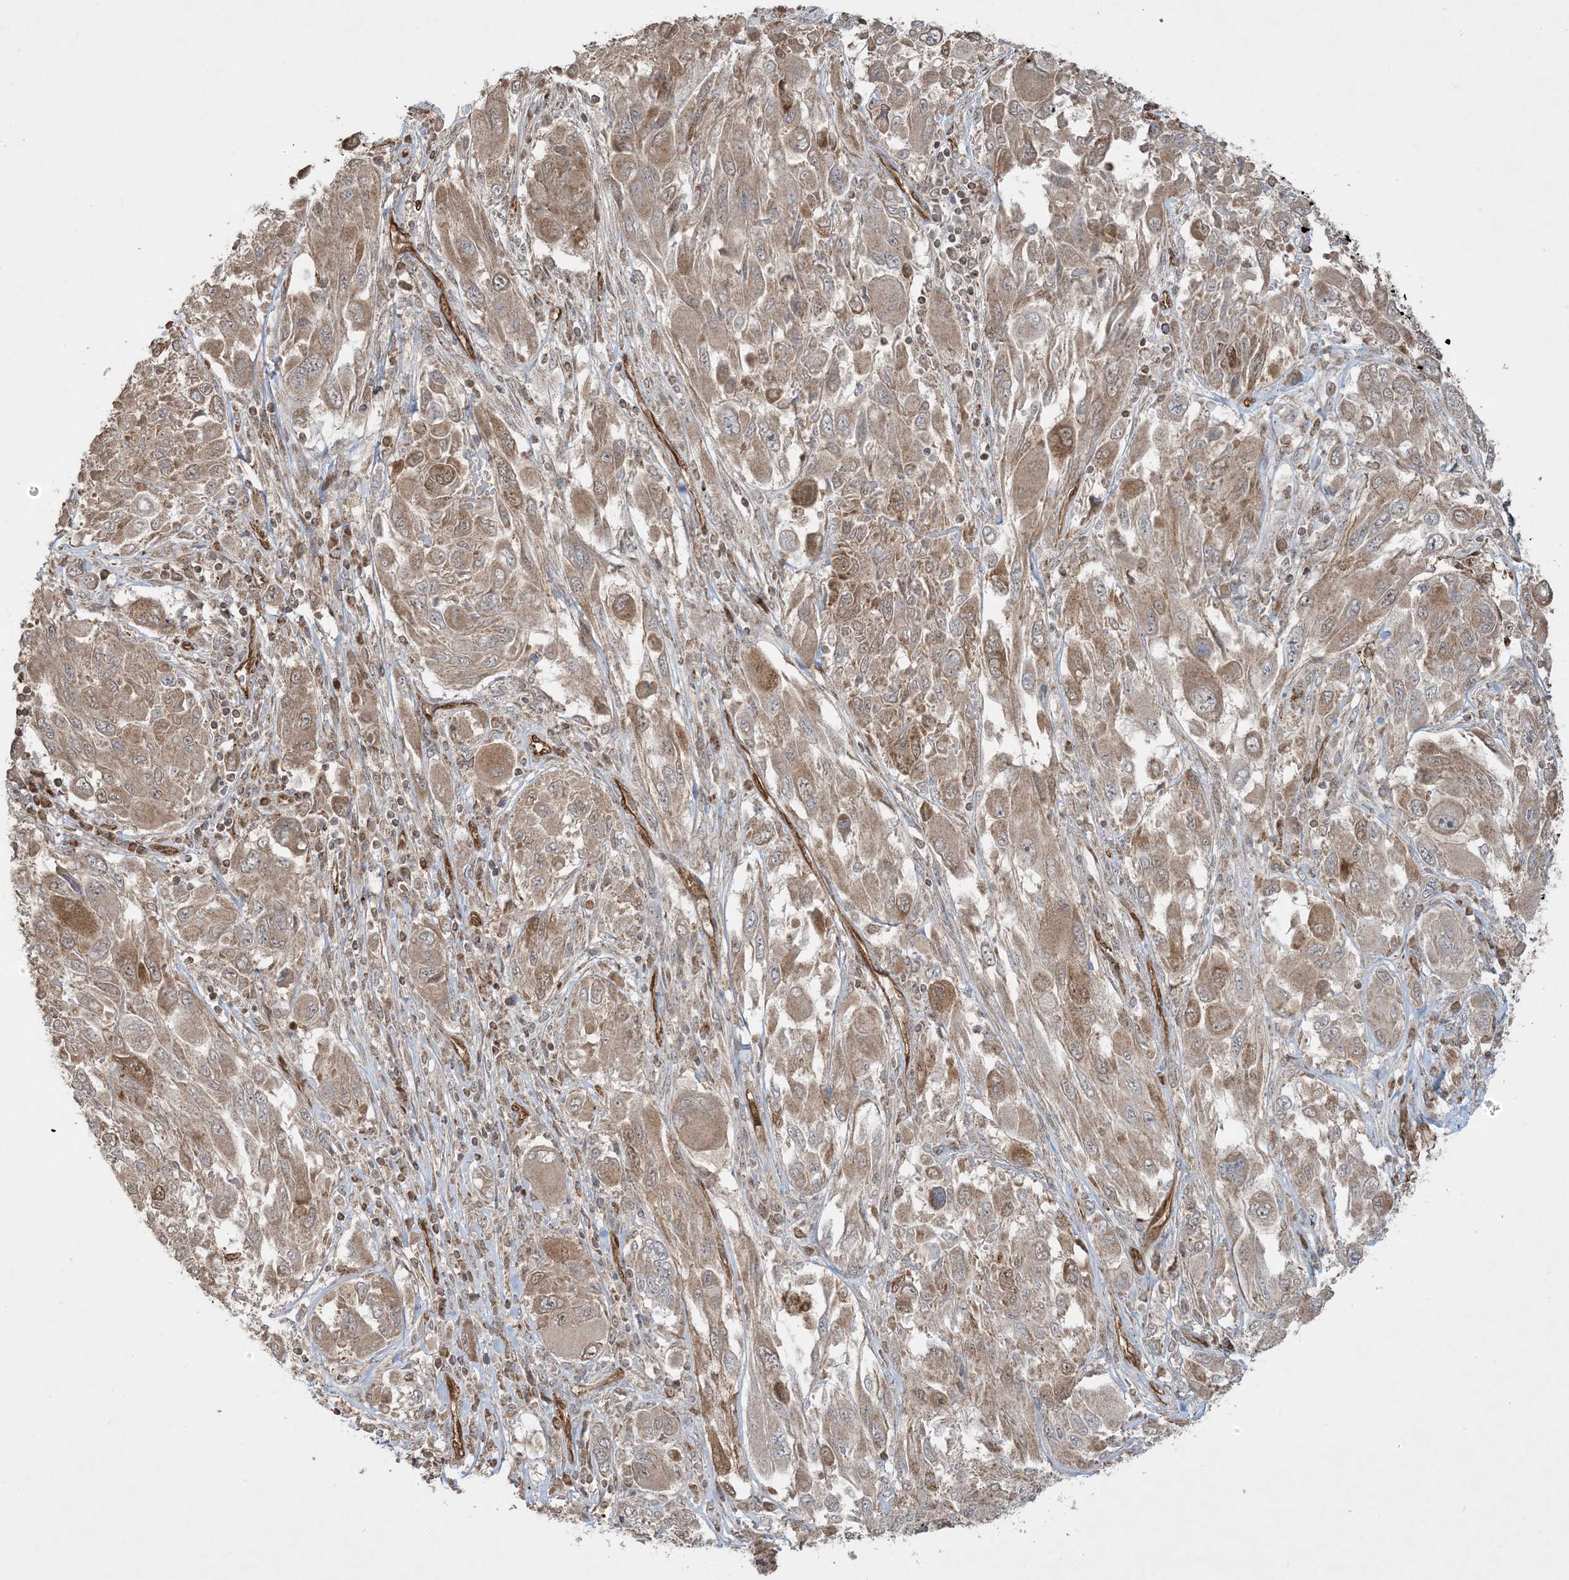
{"staining": {"intensity": "moderate", "quantity": ">75%", "location": "cytoplasmic/membranous"}, "tissue": "melanoma", "cell_type": "Tumor cells", "image_type": "cancer", "snomed": [{"axis": "morphology", "description": "Malignant melanoma, NOS"}, {"axis": "topography", "description": "Skin"}], "caption": "Malignant melanoma stained for a protein (brown) shows moderate cytoplasmic/membranous positive staining in approximately >75% of tumor cells.", "gene": "PPM1F", "patient": {"sex": "female", "age": 91}}